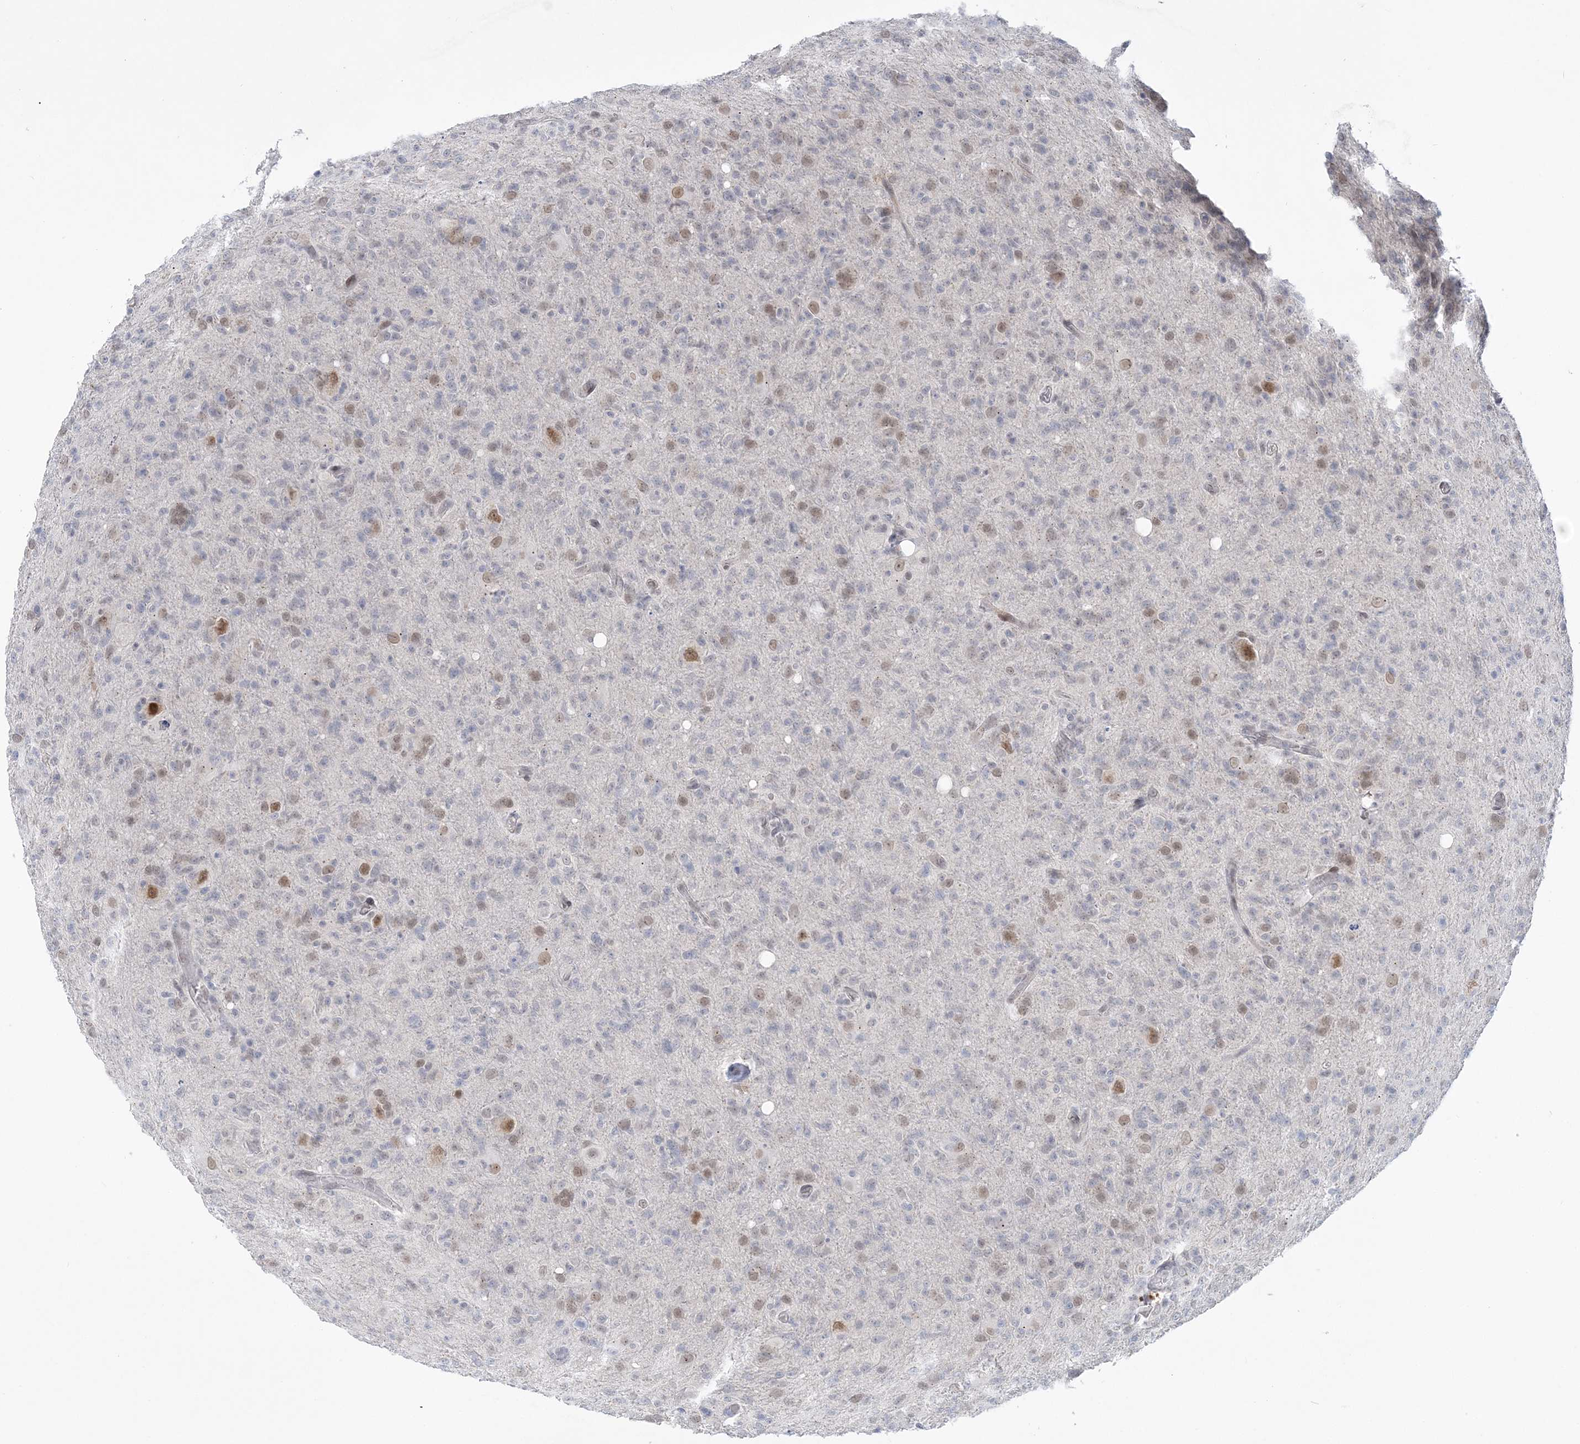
{"staining": {"intensity": "negative", "quantity": "none", "location": "none"}, "tissue": "glioma", "cell_type": "Tumor cells", "image_type": "cancer", "snomed": [{"axis": "morphology", "description": "Glioma, malignant, High grade"}, {"axis": "topography", "description": "Brain"}], "caption": "There is no significant positivity in tumor cells of high-grade glioma (malignant).", "gene": "WAC", "patient": {"sex": "female", "age": 57}}